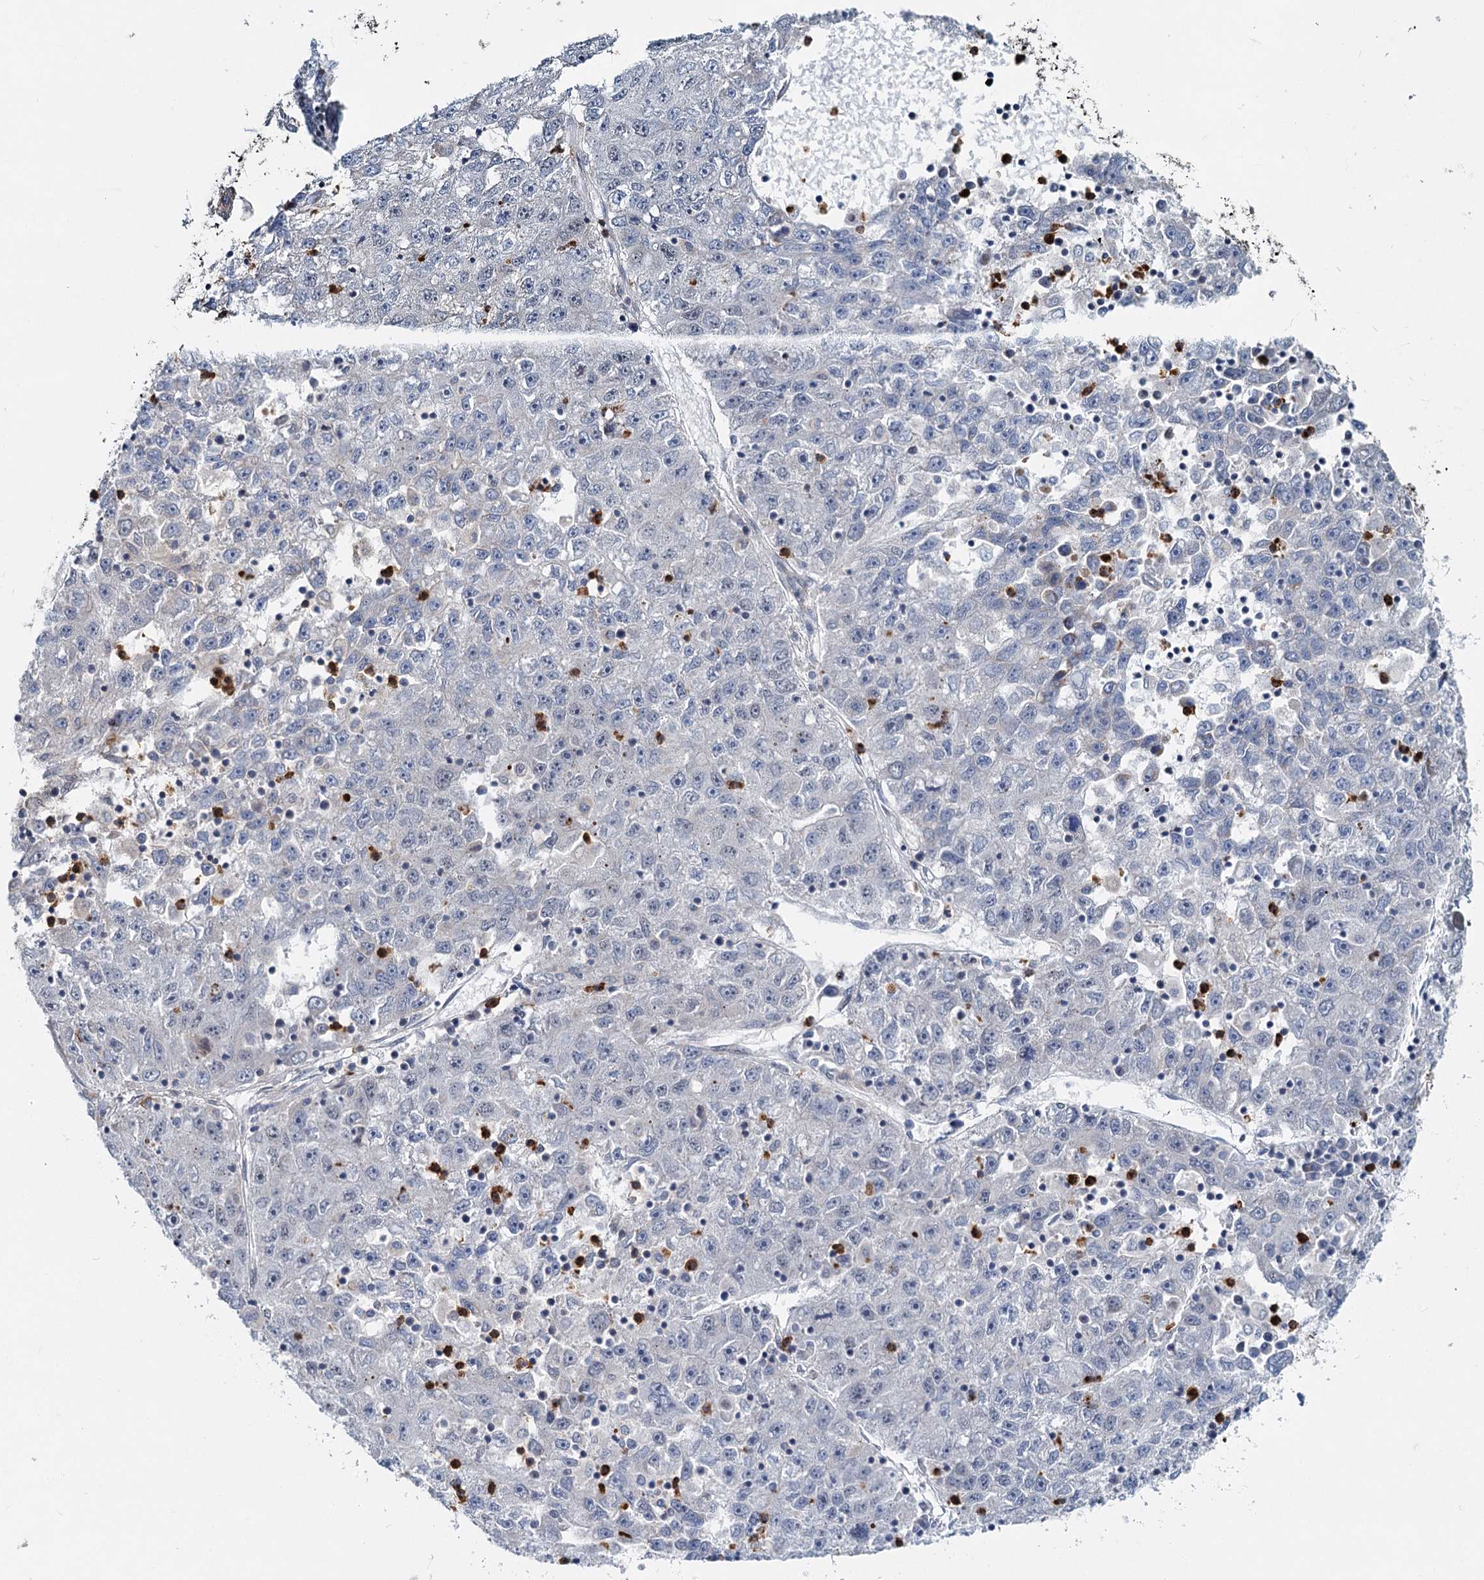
{"staining": {"intensity": "negative", "quantity": "none", "location": "none"}, "tissue": "liver cancer", "cell_type": "Tumor cells", "image_type": "cancer", "snomed": [{"axis": "morphology", "description": "Carcinoma, Hepatocellular, NOS"}, {"axis": "topography", "description": "Liver"}], "caption": "Immunohistochemical staining of human liver cancer (hepatocellular carcinoma) demonstrates no significant positivity in tumor cells.", "gene": "ADCY2", "patient": {"sex": "female", "age": 58}}